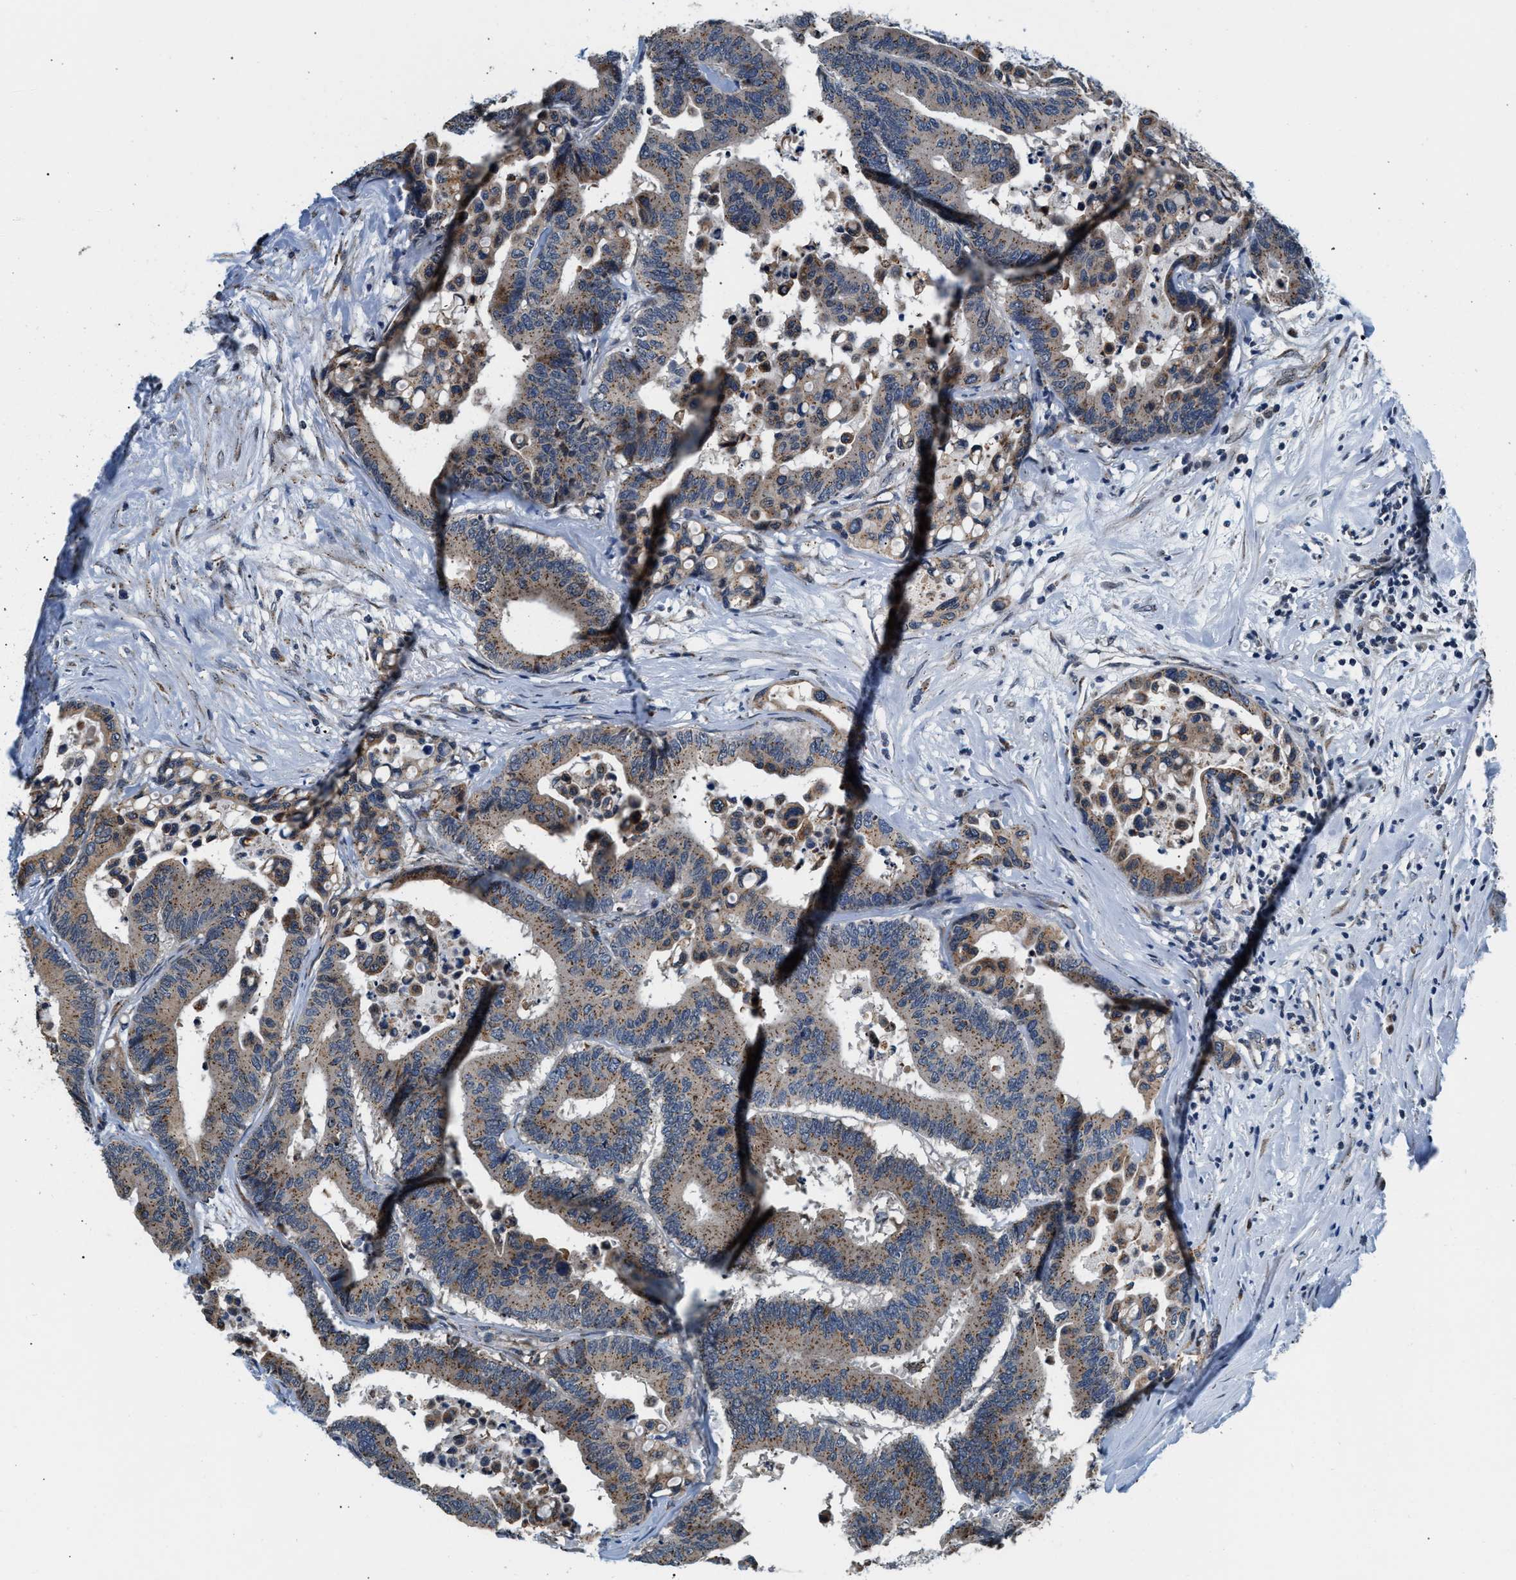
{"staining": {"intensity": "weak", "quantity": ">75%", "location": "cytoplasmic/membranous"}, "tissue": "colorectal cancer", "cell_type": "Tumor cells", "image_type": "cancer", "snomed": [{"axis": "morphology", "description": "Normal tissue, NOS"}, {"axis": "morphology", "description": "Adenocarcinoma, NOS"}, {"axis": "topography", "description": "Colon"}], "caption": "Human colorectal adenocarcinoma stained with a brown dye reveals weak cytoplasmic/membranous positive positivity in about >75% of tumor cells.", "gene": "KCNMB2", "patient": {"sex": "male", "age": 82}}